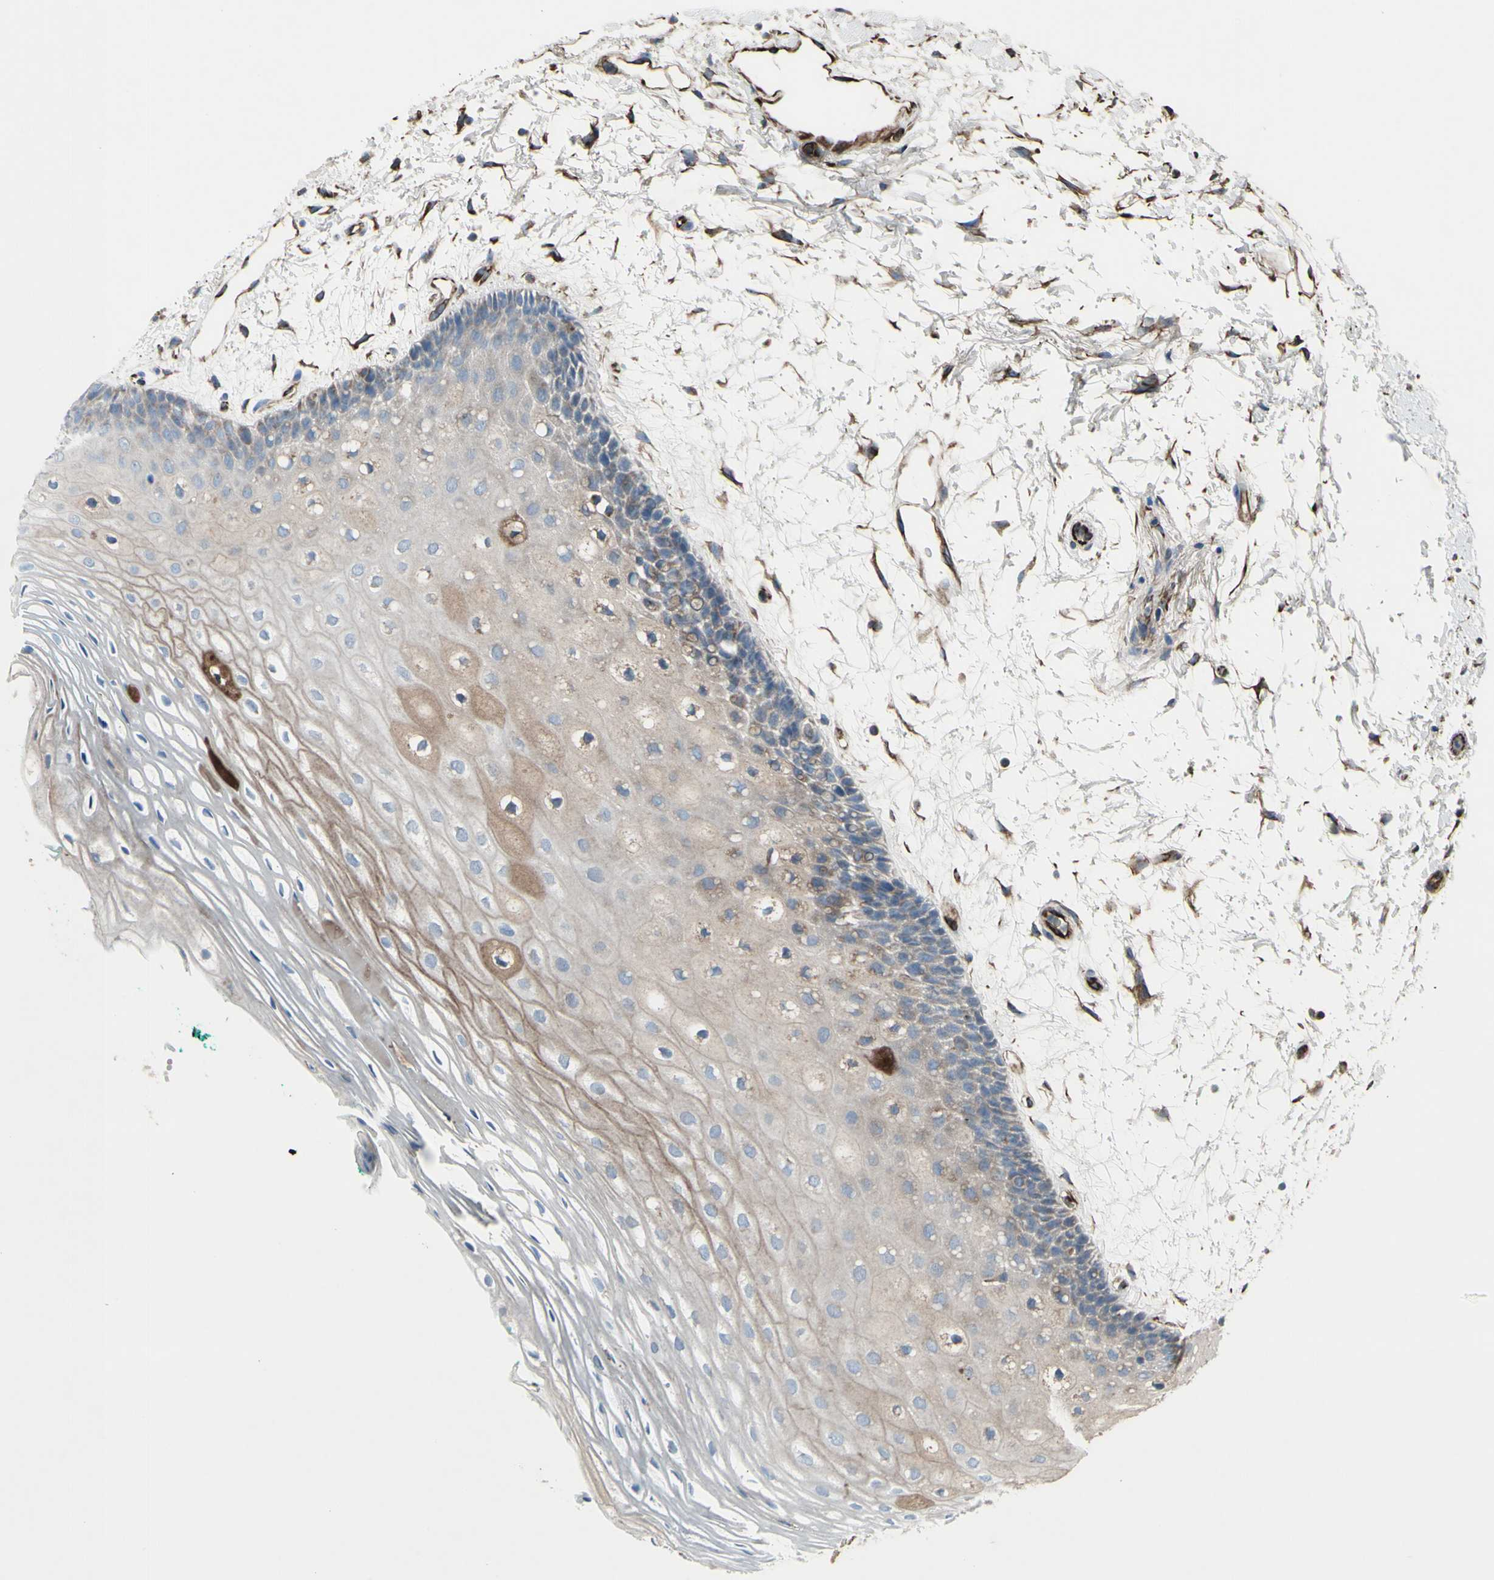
{"staining": {"intensity": "weak", "quantity": "<25%", "location": "cytoplasmic/membranous"}, "tissue": "oral mucosa", "cell_type": "Squamous epithelial cells", "image_type": "normal", "snomed": [{"axis": "morphology", "description": "Normal tissue, NOS"}, {"axis": "topography", "description": "Skeletal muscle"}, {"axis": "topography", "description": "Oral tissue"}, {"axis": "topography", "description": "Peripheral nerve tissue"}], "caption": "Immunohistochemistry histopathology image of unremarkable human oral mucosa stained for a protein (brown), which demonstrates no staining in squamous epithelial cells. (Brightfield microscopy of DAB (3,3'-diaminobenzidine) immunohistochemistry (IHC) at high magnification).", "gene": "EMC7", "patient": {"sex": "female", "age": 84}}